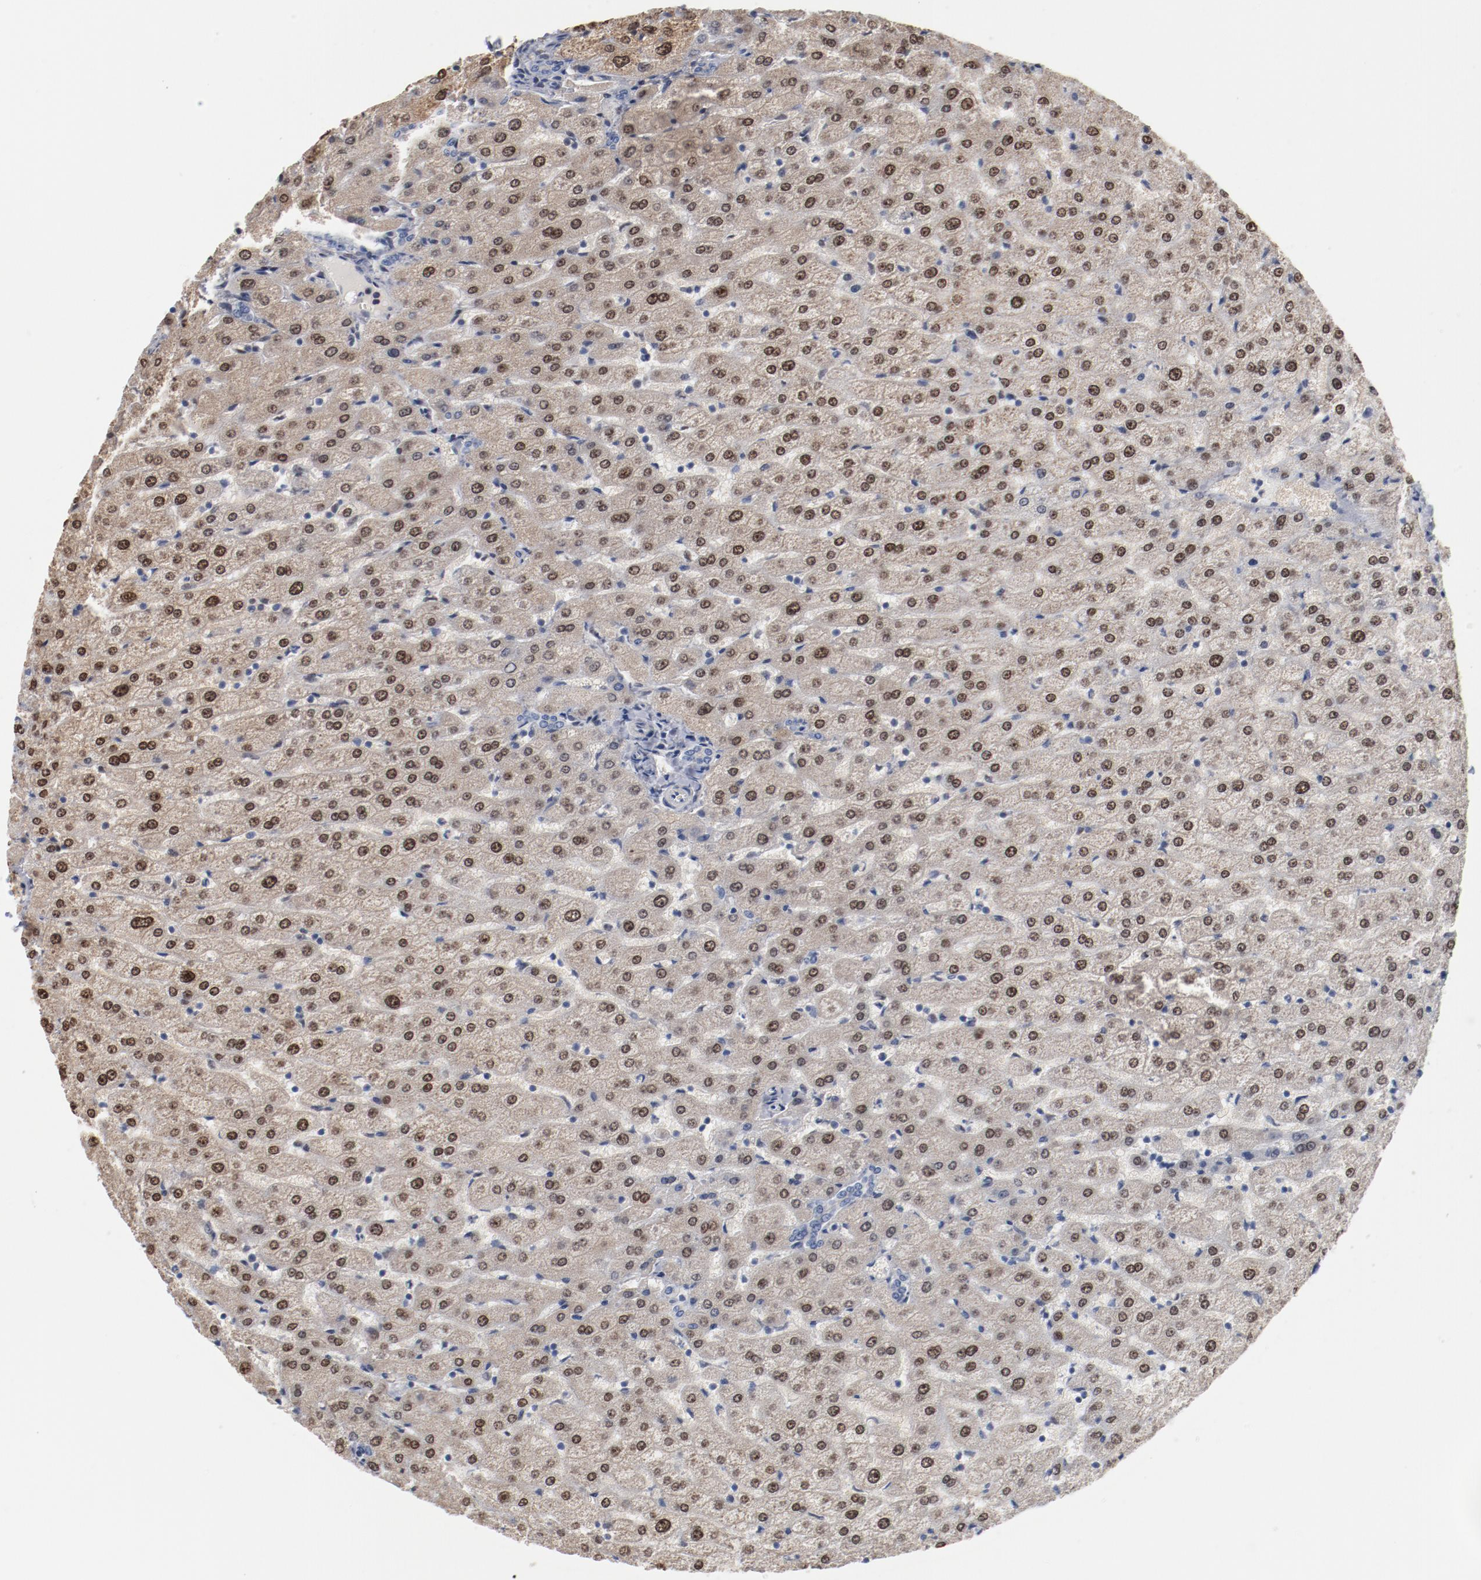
{"staining": {"intensity": "negative", "quantity": "none", "location": "none"}, "tissue": "liver", "cell_type": "Cholangiocytes", "image_type": "normal", "snomed": [{"axis": "morphology", "description": "Normal tissue, NOS"}, {"axis": "morphology", "description": "Fibrosis, NOS"}, {"axis": "topography", "description": "Liver"}], "caption": "This is an IHC micrograph of normal human liver. There is no positivity in cholangiocytes.", "gene": "ZEB2", "patient": {"sex": "female", "age": 29}}